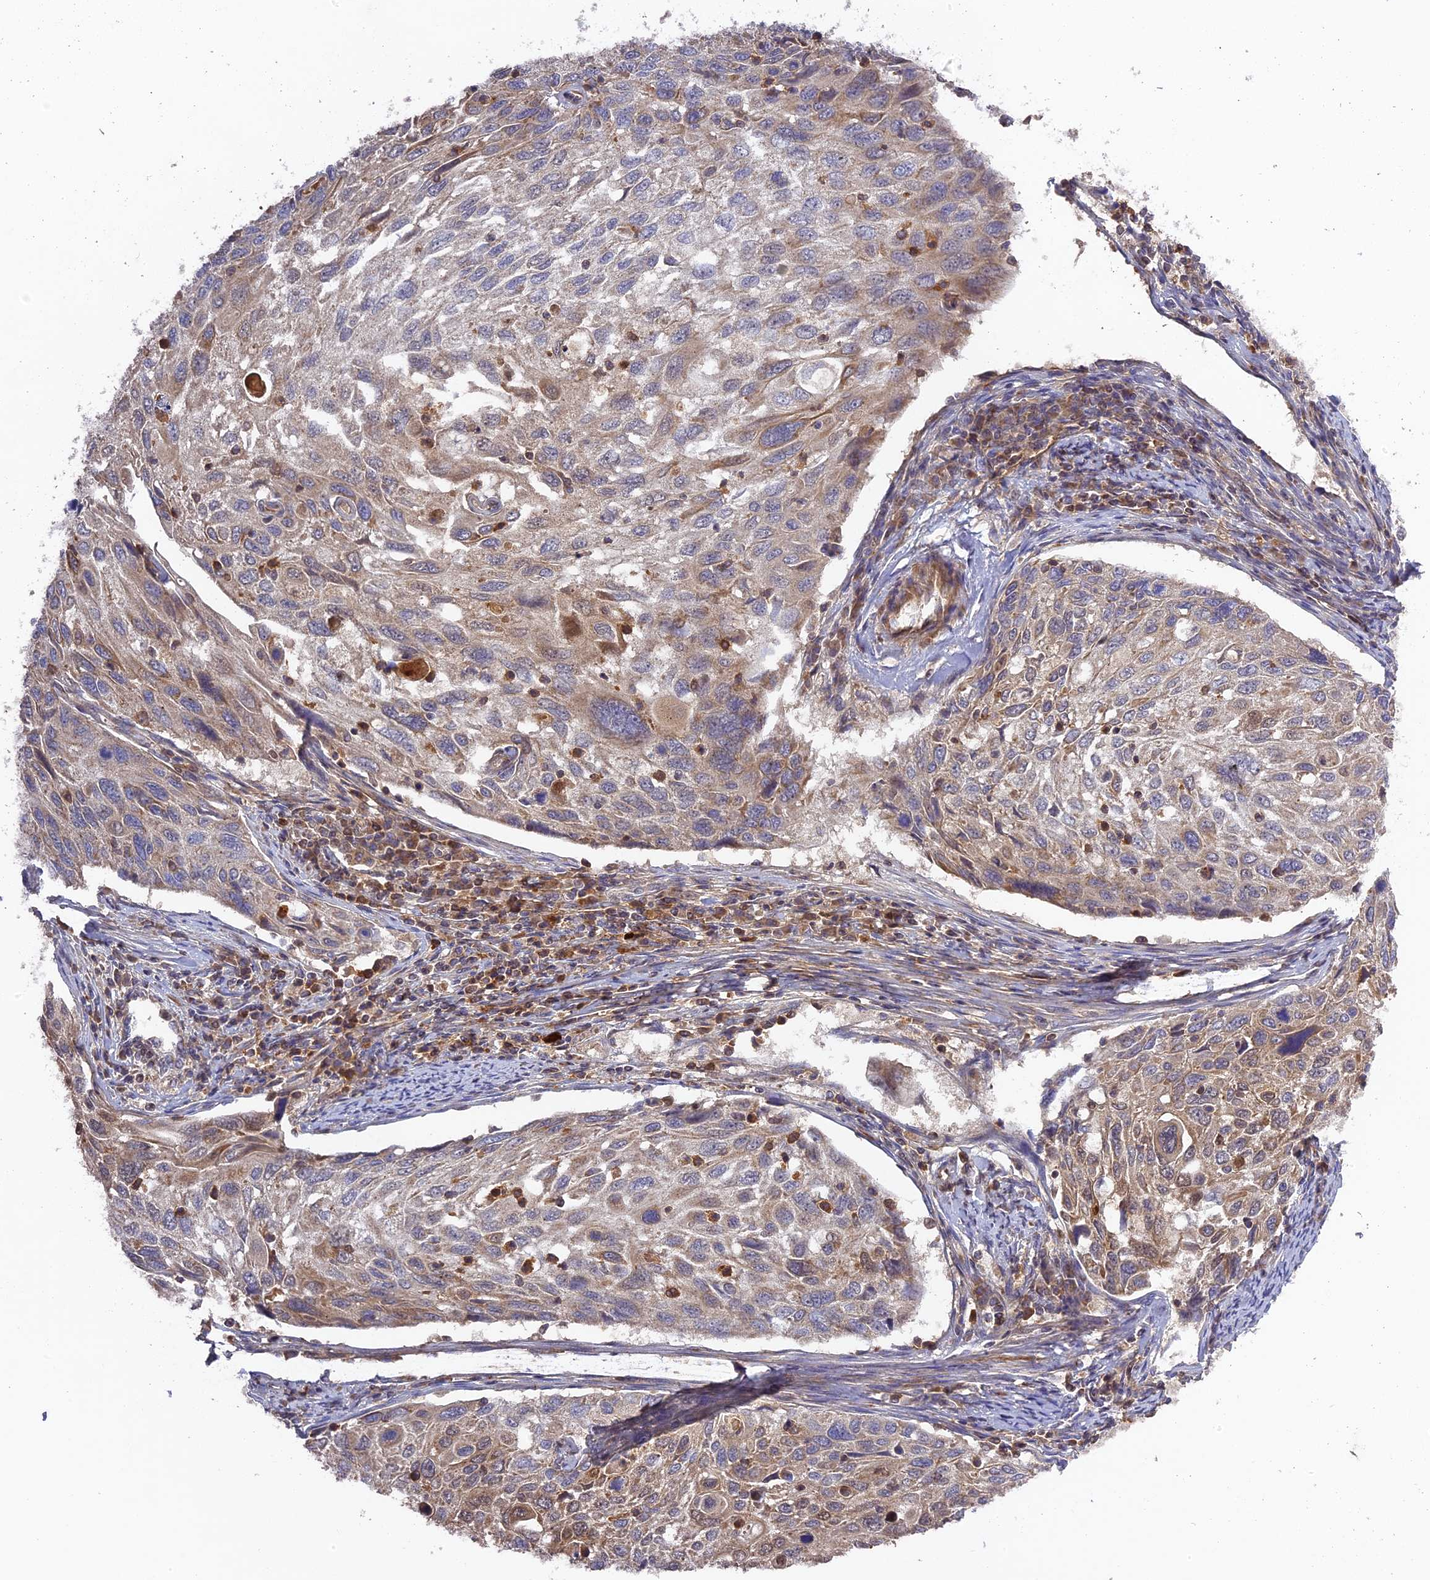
{"staining": {"intensity": "weak", "quantity": "25%-75%", "location": "cytoplasmic/membranous"}, "tissue": "cervical cancer", "cell_type": "Tumor cells", "image_type": "cancer", "snomed": [{"axis": "morphology", "description": "Squamous cell carcinoma, NOS"}, {"axis": "topography", "description": "Cervix"}], "caption": "Protein analysis of squamous cell carcinoma (cervical) tissue shows weak cytoplasmic/membranous expression in about 25%-75% of tumor cells.", "gene": "RPIA", "patient": {"sex": "female", "age": 70}}